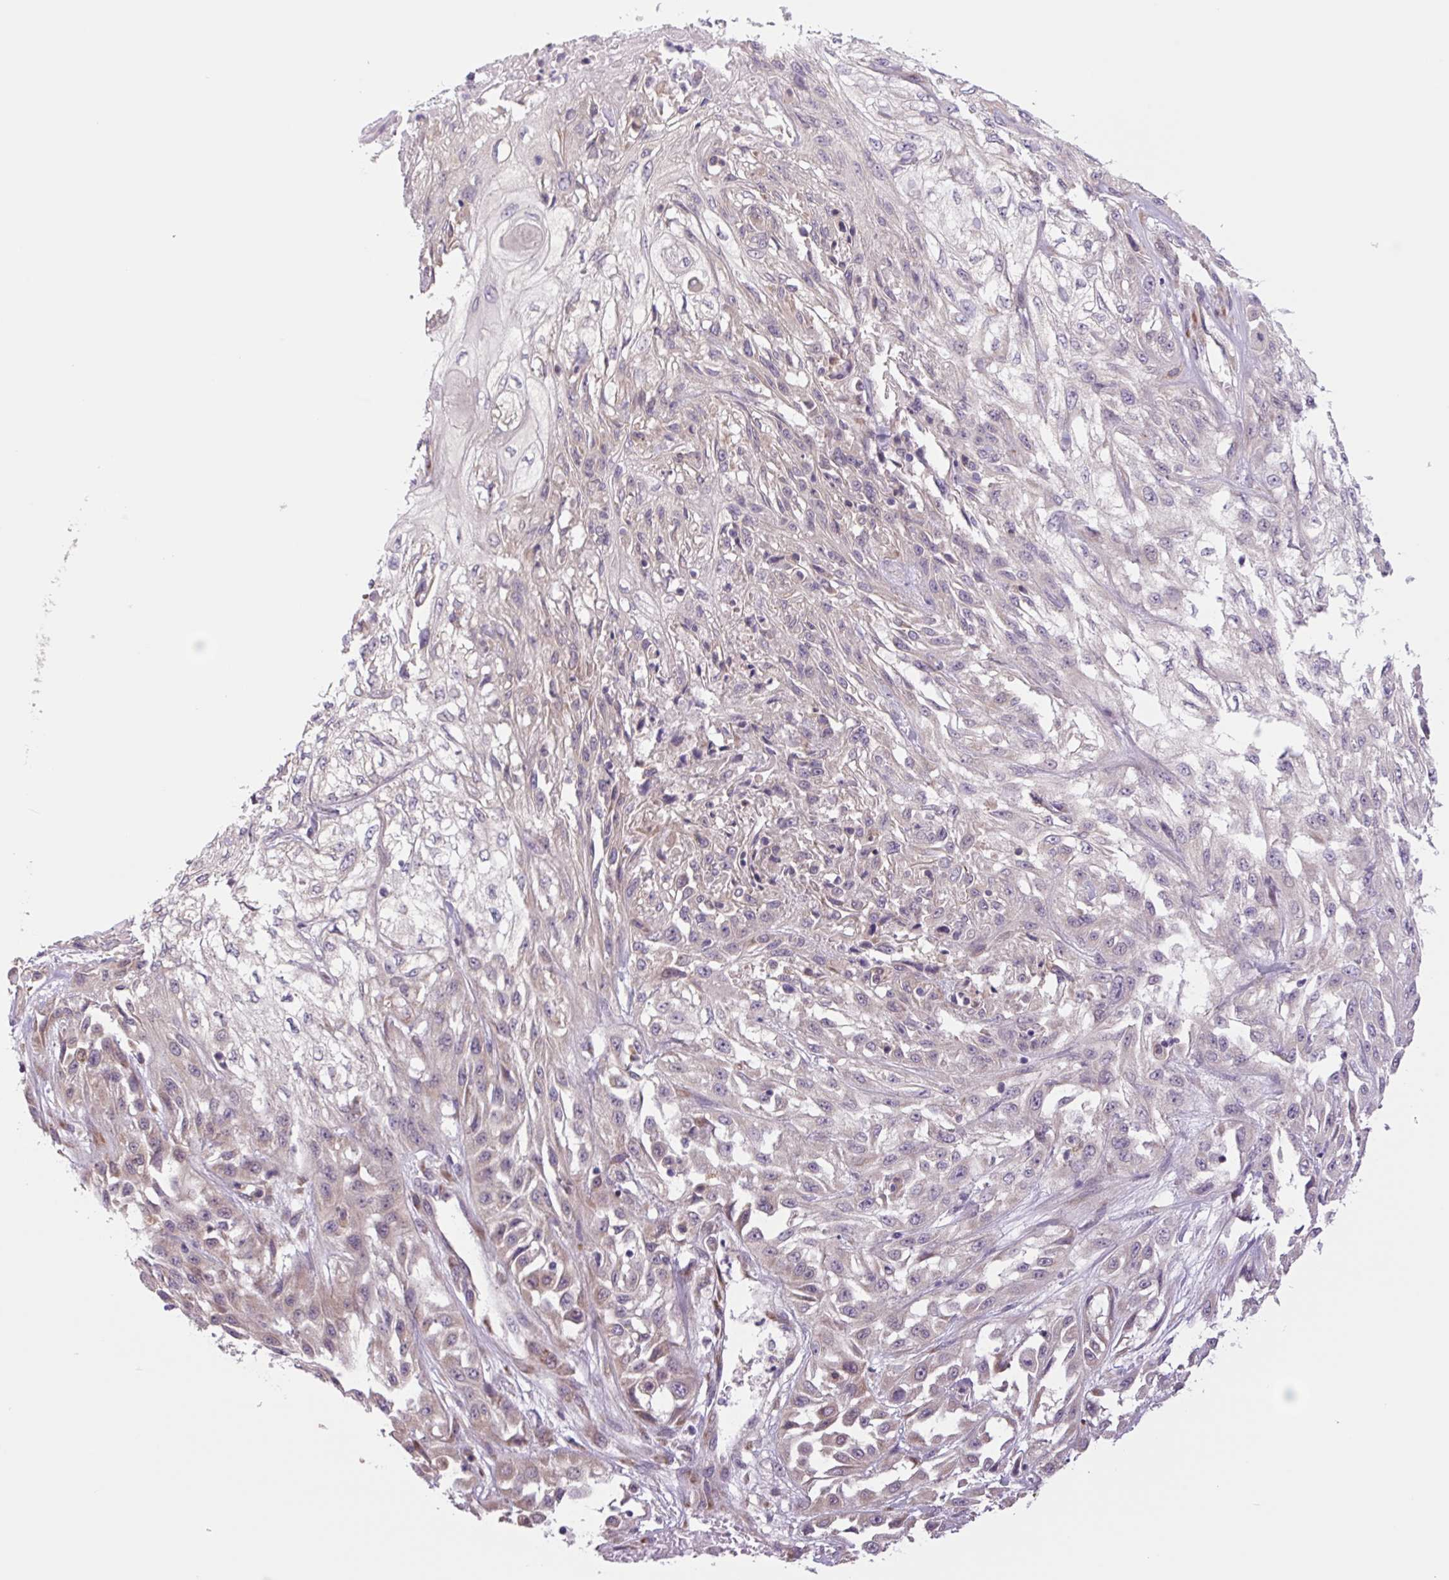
{"staining": {"intensity": "negative", "quantity": "none", "location": "none"}, "tissue": "skin cancer", "cell_type": "Tumor cells", "image_type": "cancer", "snomed": [{"axis": "morphology", "description": "Squamous cell carcinoma, NOS"}, {"axis": "morphology", "description": "Squamous cell carcinoma, metastatic, NOS"}, {"axis": "topography", "description": "Skin"}, {"axis": "topography", "description": "Lymph node"}], "caption": "Tumor cells are negative for brown protein staining in skin metastatic squamous cell carcinoma.", "gene": "PLA2G4A", "patient": {"sex": "male", "age": 75}}